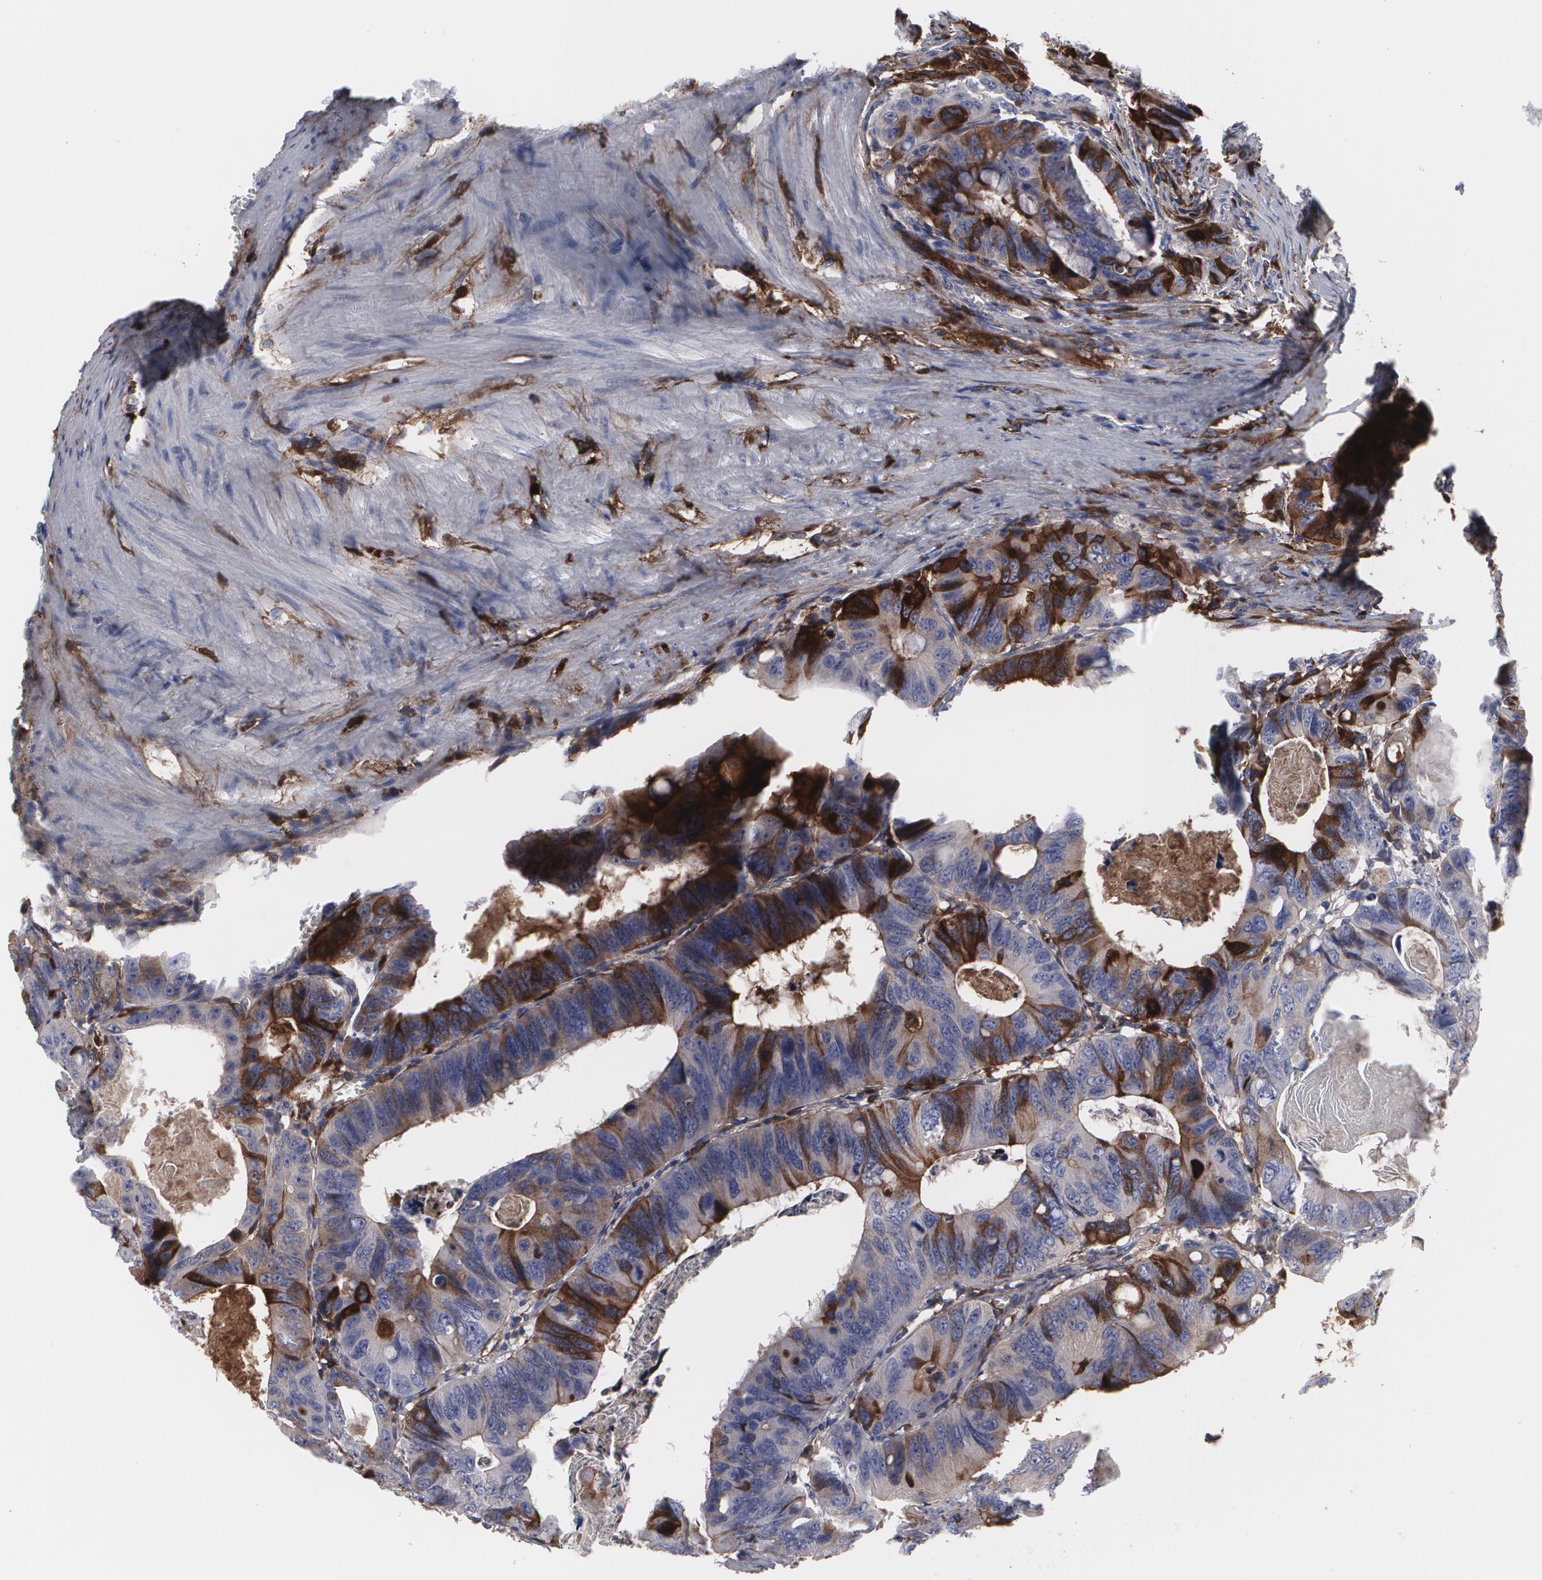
{"staining": {"intensity": "moderate", "quantity": "<25%", "location": "cytoplasmic/membranous"}, "tissue": "colorectal cancer", "cell_type": "Tumor cells", "image_type": "cancer", "snomed": [{"axis": "morphology", "description": "Adenocarcinoma, NOS"}, {"axis": "topography", "description": "Colon"}], "caption": "Immunohistochemical staining of colorectal adenocarcinoma exhibits moderate cytoplasmic/membranous protein positivity in approximately <25% of tumor cells.", "gene": "LRG1", "patient": {"sex": "female", "age": 55}}